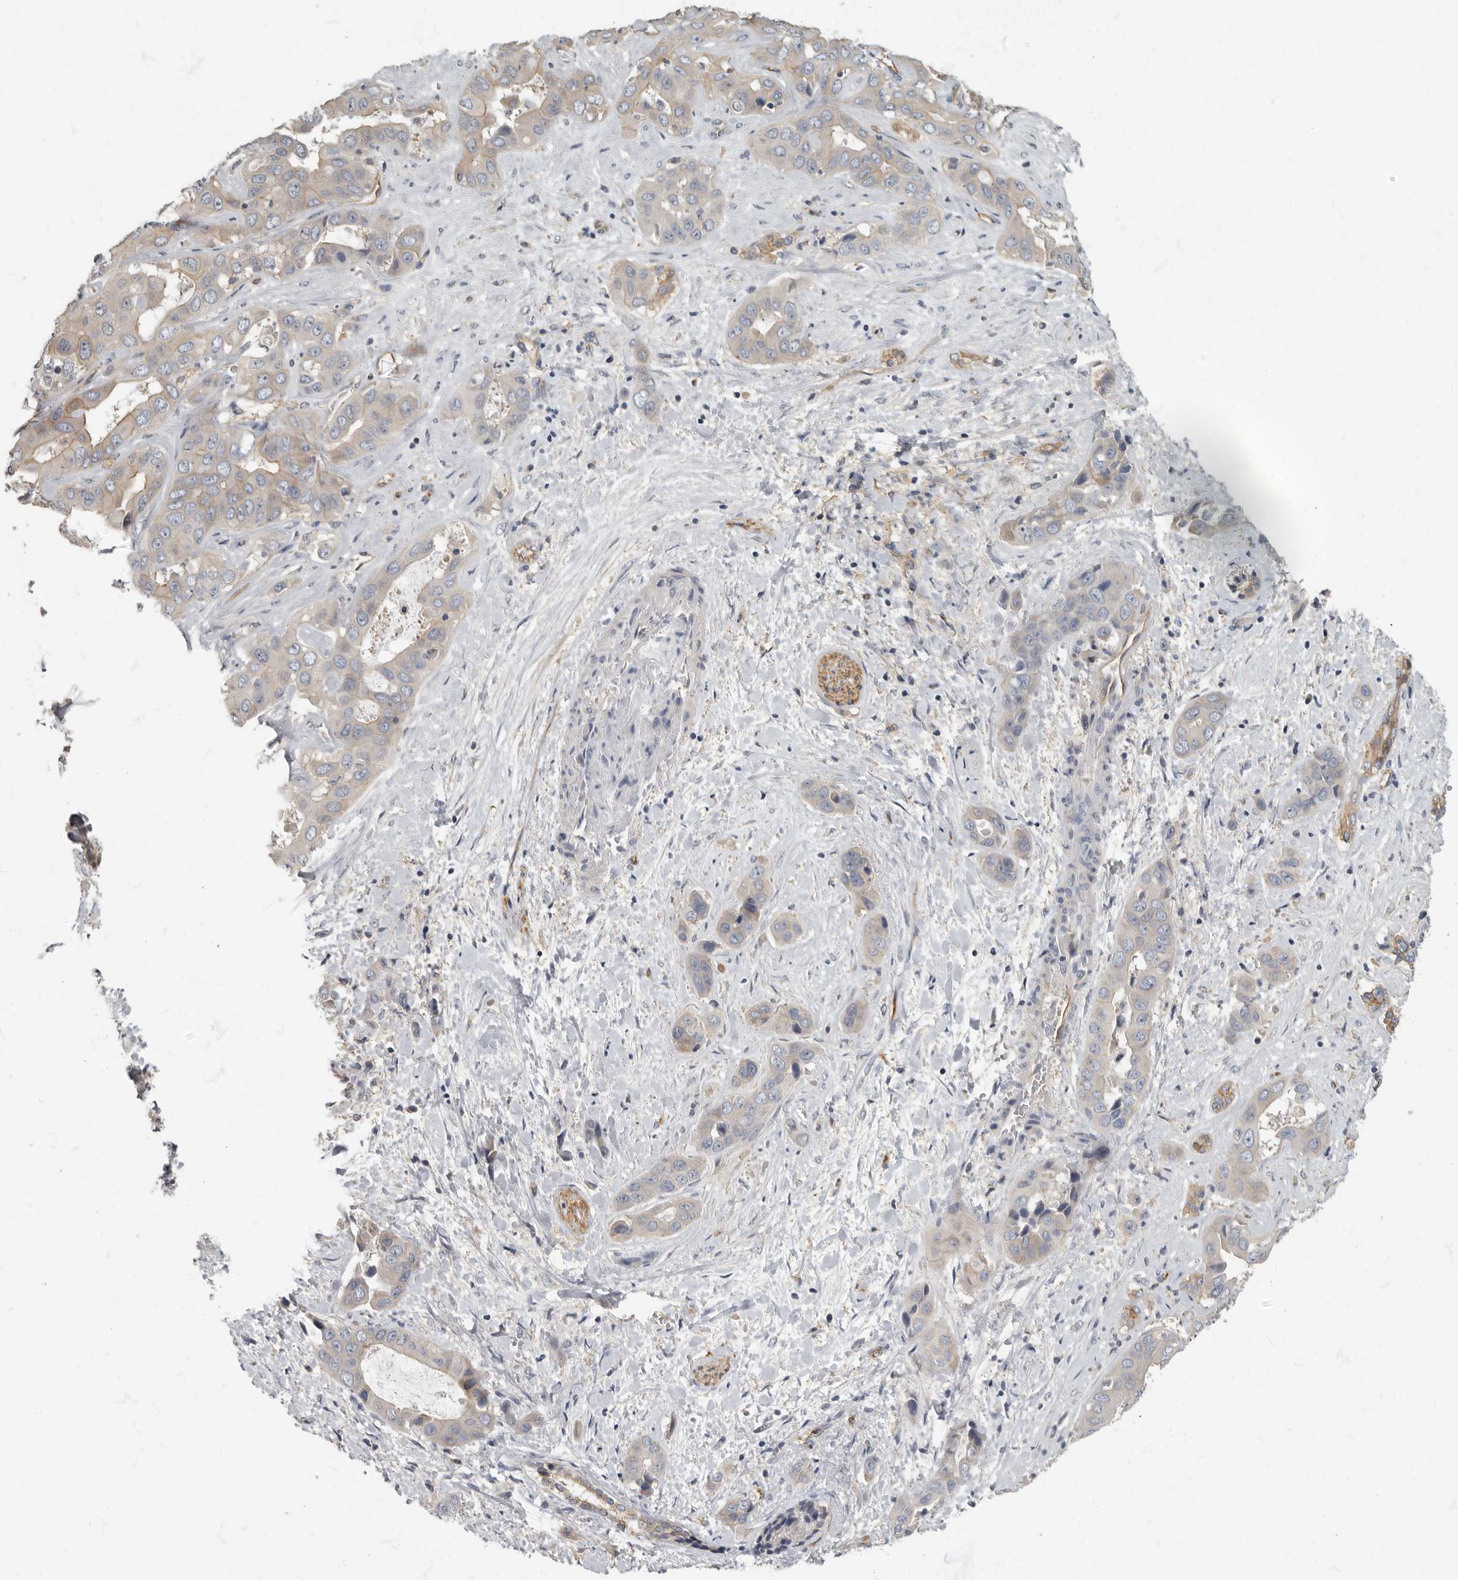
{"staining": {"intensity": "weak", "quantity": "<25%", "location": "cytoplasmic/membranous"}, "tissue": "liver cancer", "cell_type": "Tumor cells", "image_type": "cancer", "snomed": [{"axis": "morphology", "description": "Cholangiocarcinoma"}, {"axis": "topography", "description": "Liver"}], "caption": "Human liver cholangiocarcinoma stained for a protein using immunohistochemistry (IHC) reveals no expression in tumor cells.", "gene": "PDK1", "patient": {"sex": "female", "age": 52}}